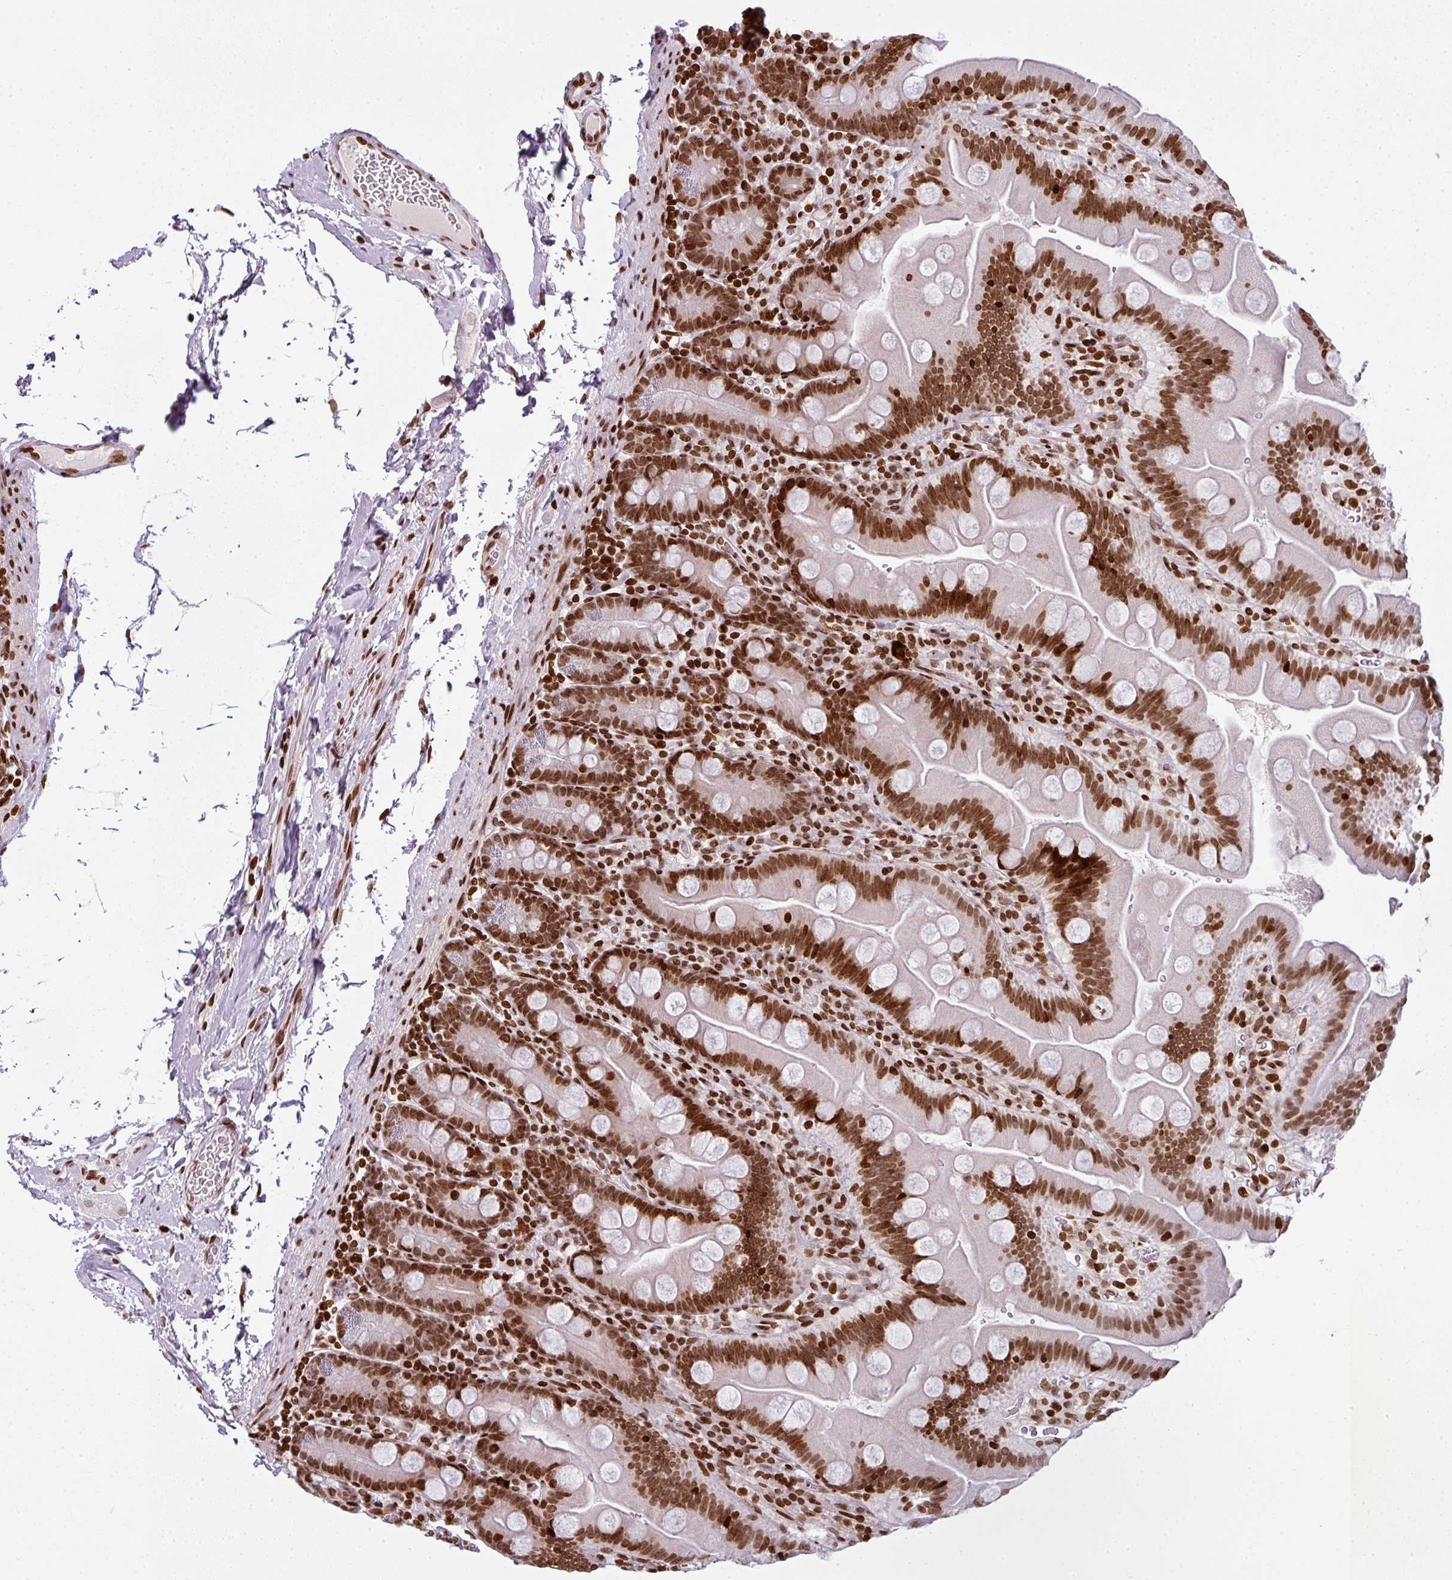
{"staining": {"intensity": "strong", "quantity": ">75%", "location": "nuclear"}, "tissue": "small intestine", "cell_type": "Glandular cells", "image_type": "normal", "snomed": [{"axis": "morphology", "description": "Normal tissue, NOS"}, {"axis": "topography", "description": "Small intestine"}], "caption": "The immunohistochemical stain shows strong nuclear staining in glandular cells of unremarkable small intestine. The staining was performed using DAB to visualize the protein expression in brown, while the nuclei were stained in blue with hematoxylin (Magnification: 20x).", "gene": "RASL11A", "patient": {"sex": "female", "age": 68}}